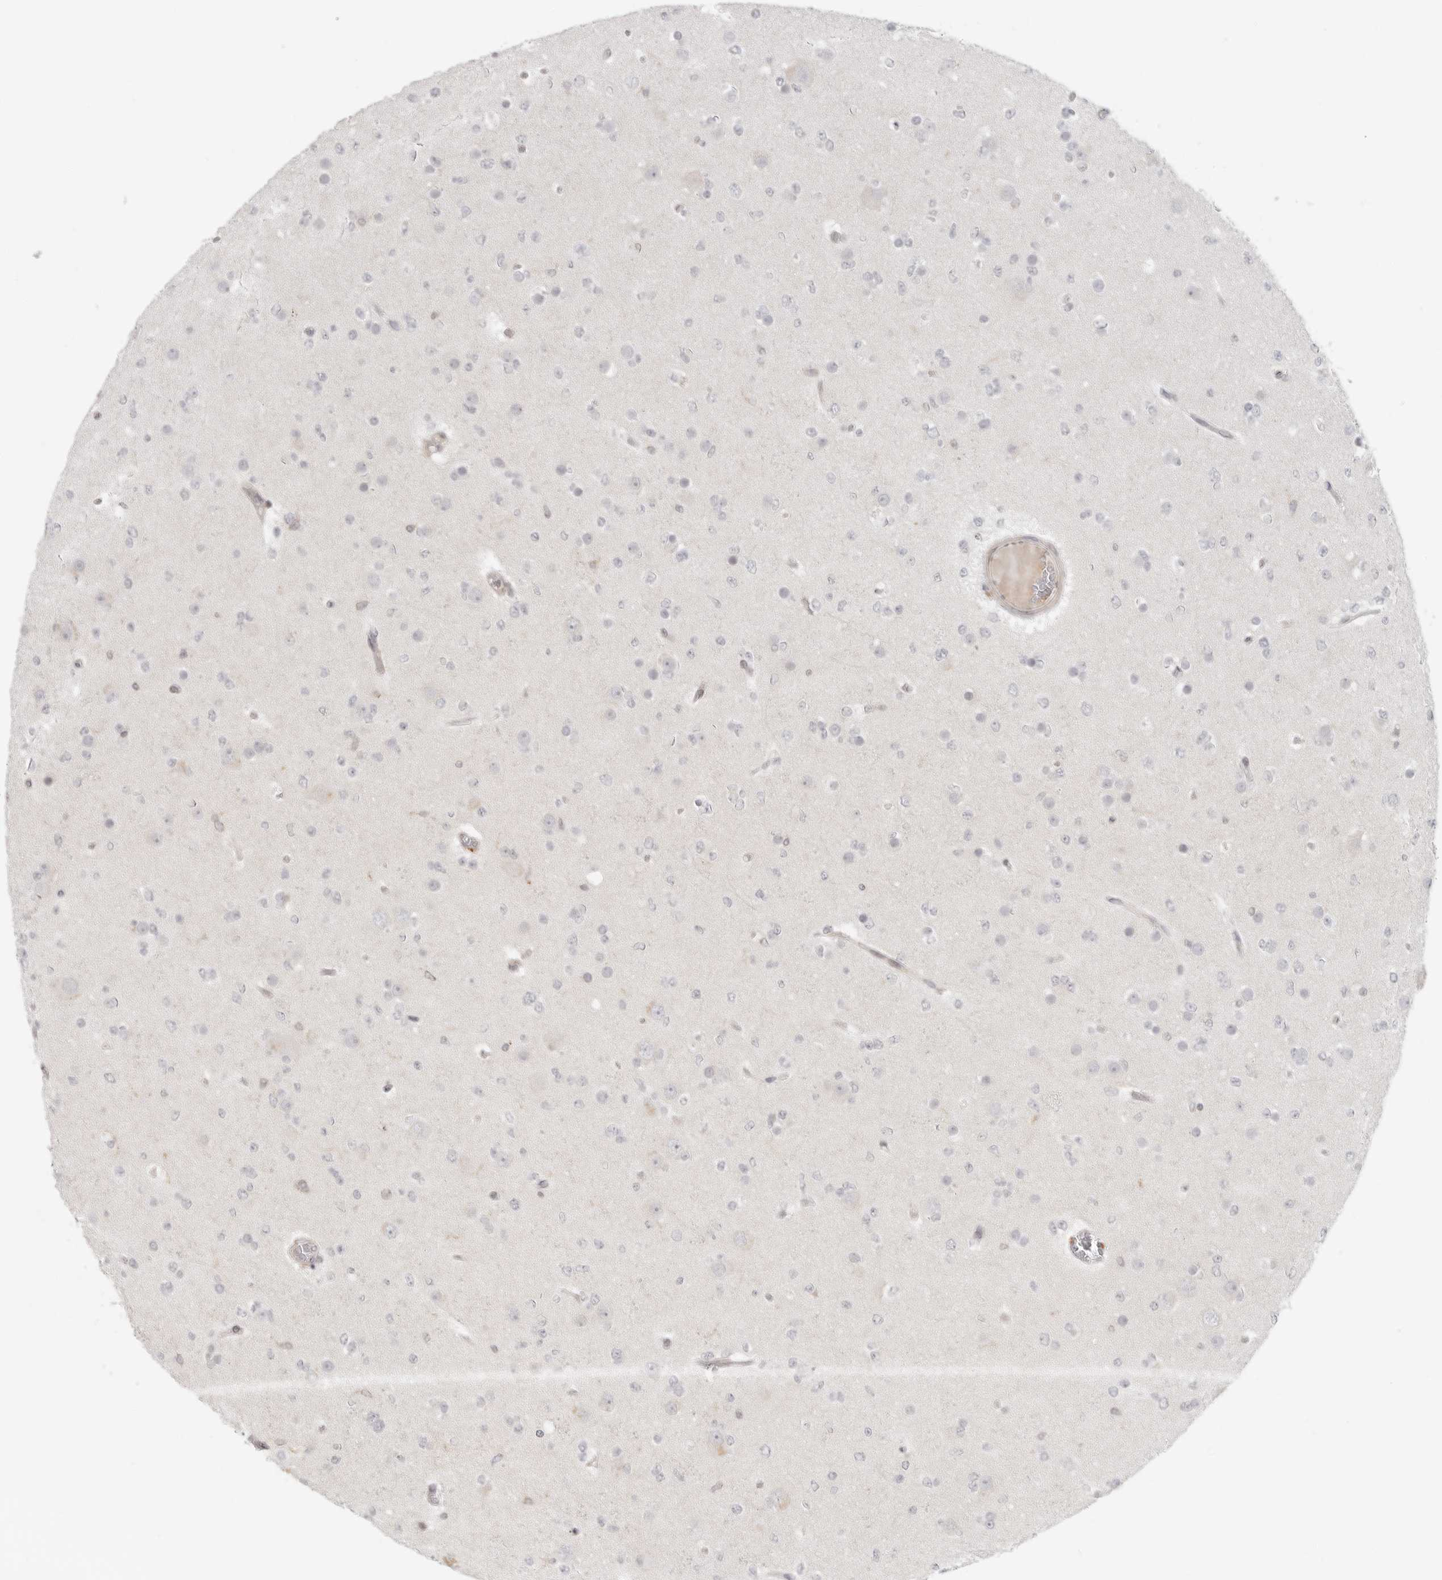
{"staining": {"intensity": "negative", "quantity": "none", "location": "none"}, "tissue": "glioma", "cell_type": "Tumor cells", "image_type": "cancer", "snomed": [{"axis": "morphology", "description": "Glioma, malignant, Low grade"}, {"axis": "topography", "description": "Brain"}], "caption": "Human low-grade glioma (malignant) stained for a protein using immunohistochemistry shows no positivity in tumor cells.", "gene": "SH3KBP1", "patient": {"sex": "female", "age": 22}}